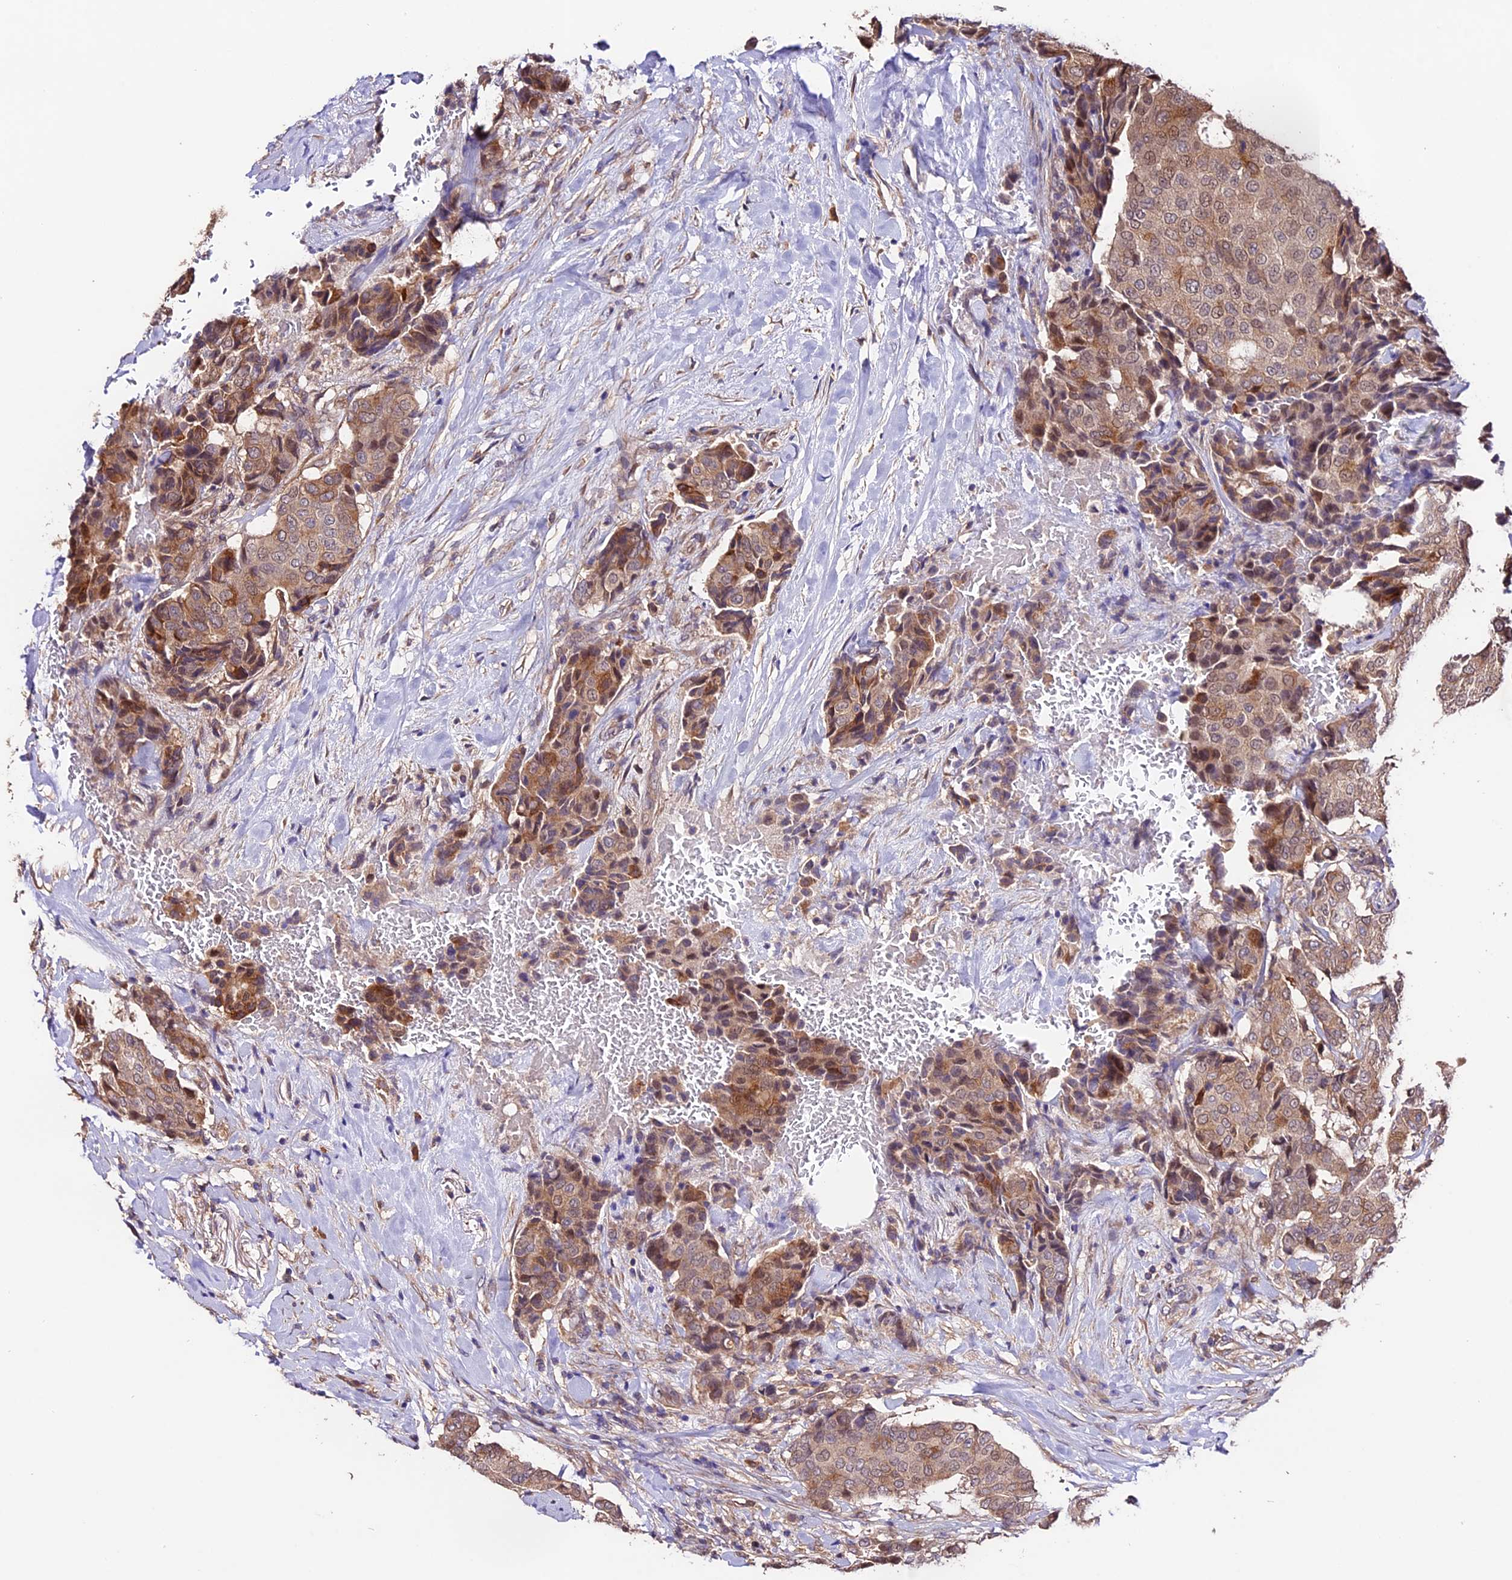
{"staining": {"intensity": "weak", "quantity": ">75%", "location": "cytoplasmic/membranous,nuclear"}, "tissue": "breast cancer", "cell_type": "Tumor cells", "image_type": "cancer", "snomed": [{"axis": "morphology", "description": "Duct carcinoma"}, {"axis": "topography", "description": "Breast"}], "caption": "Weak cytoplasmic/membranous and nuclear expression for a protein is present in about >75% of tumor cells of breast invasive ductal carcinoma using immunohistochemistry.", "gene": "CES3", "patient": {"sex": "female", "age": 75}}